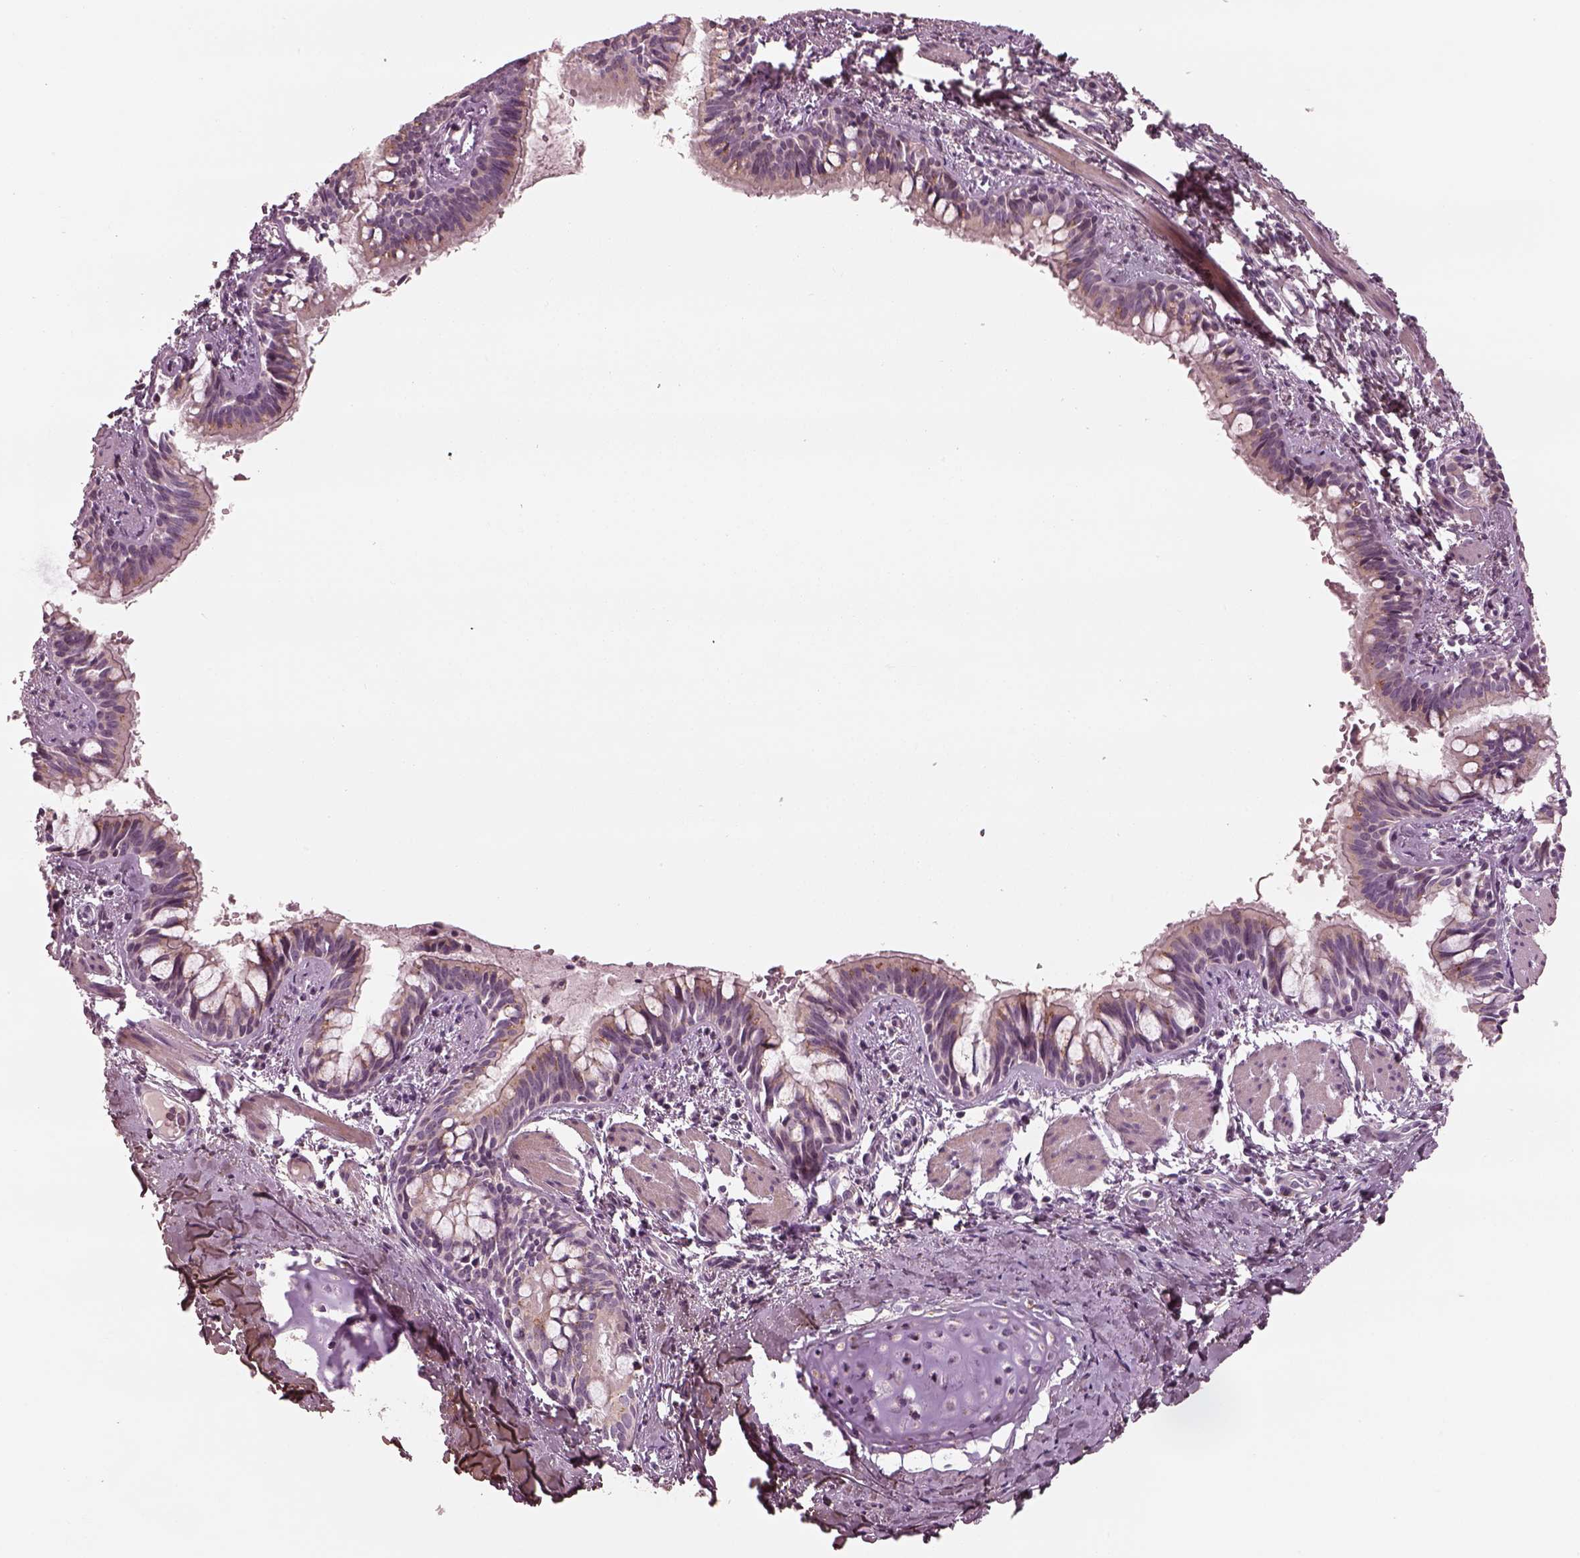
{"staining": {"intensity": "moderate", "quantity": ">75%", "location": "cytoplasmic/membranous,nuclear"}, "tissue": "bronchus", "cell_type": "Respiratory epithelial cells", "image_type": "normal", "snomed": [{"axis": "morphology", "description": "Normal tissue, NOS"}, {"axis": "topography", "description": "Bronchus"}], "caption": "This micrograph shows normal bronchus stained with IHC to label a protein in brown. The cytoplasmic/membranous,nuclear of respiratory epithelial cells show moderate positivity for the protein. Nuclei are counter-stained blue.", "gene": "SDCBP2", "patient": {"sex": "male", "age": 1}}